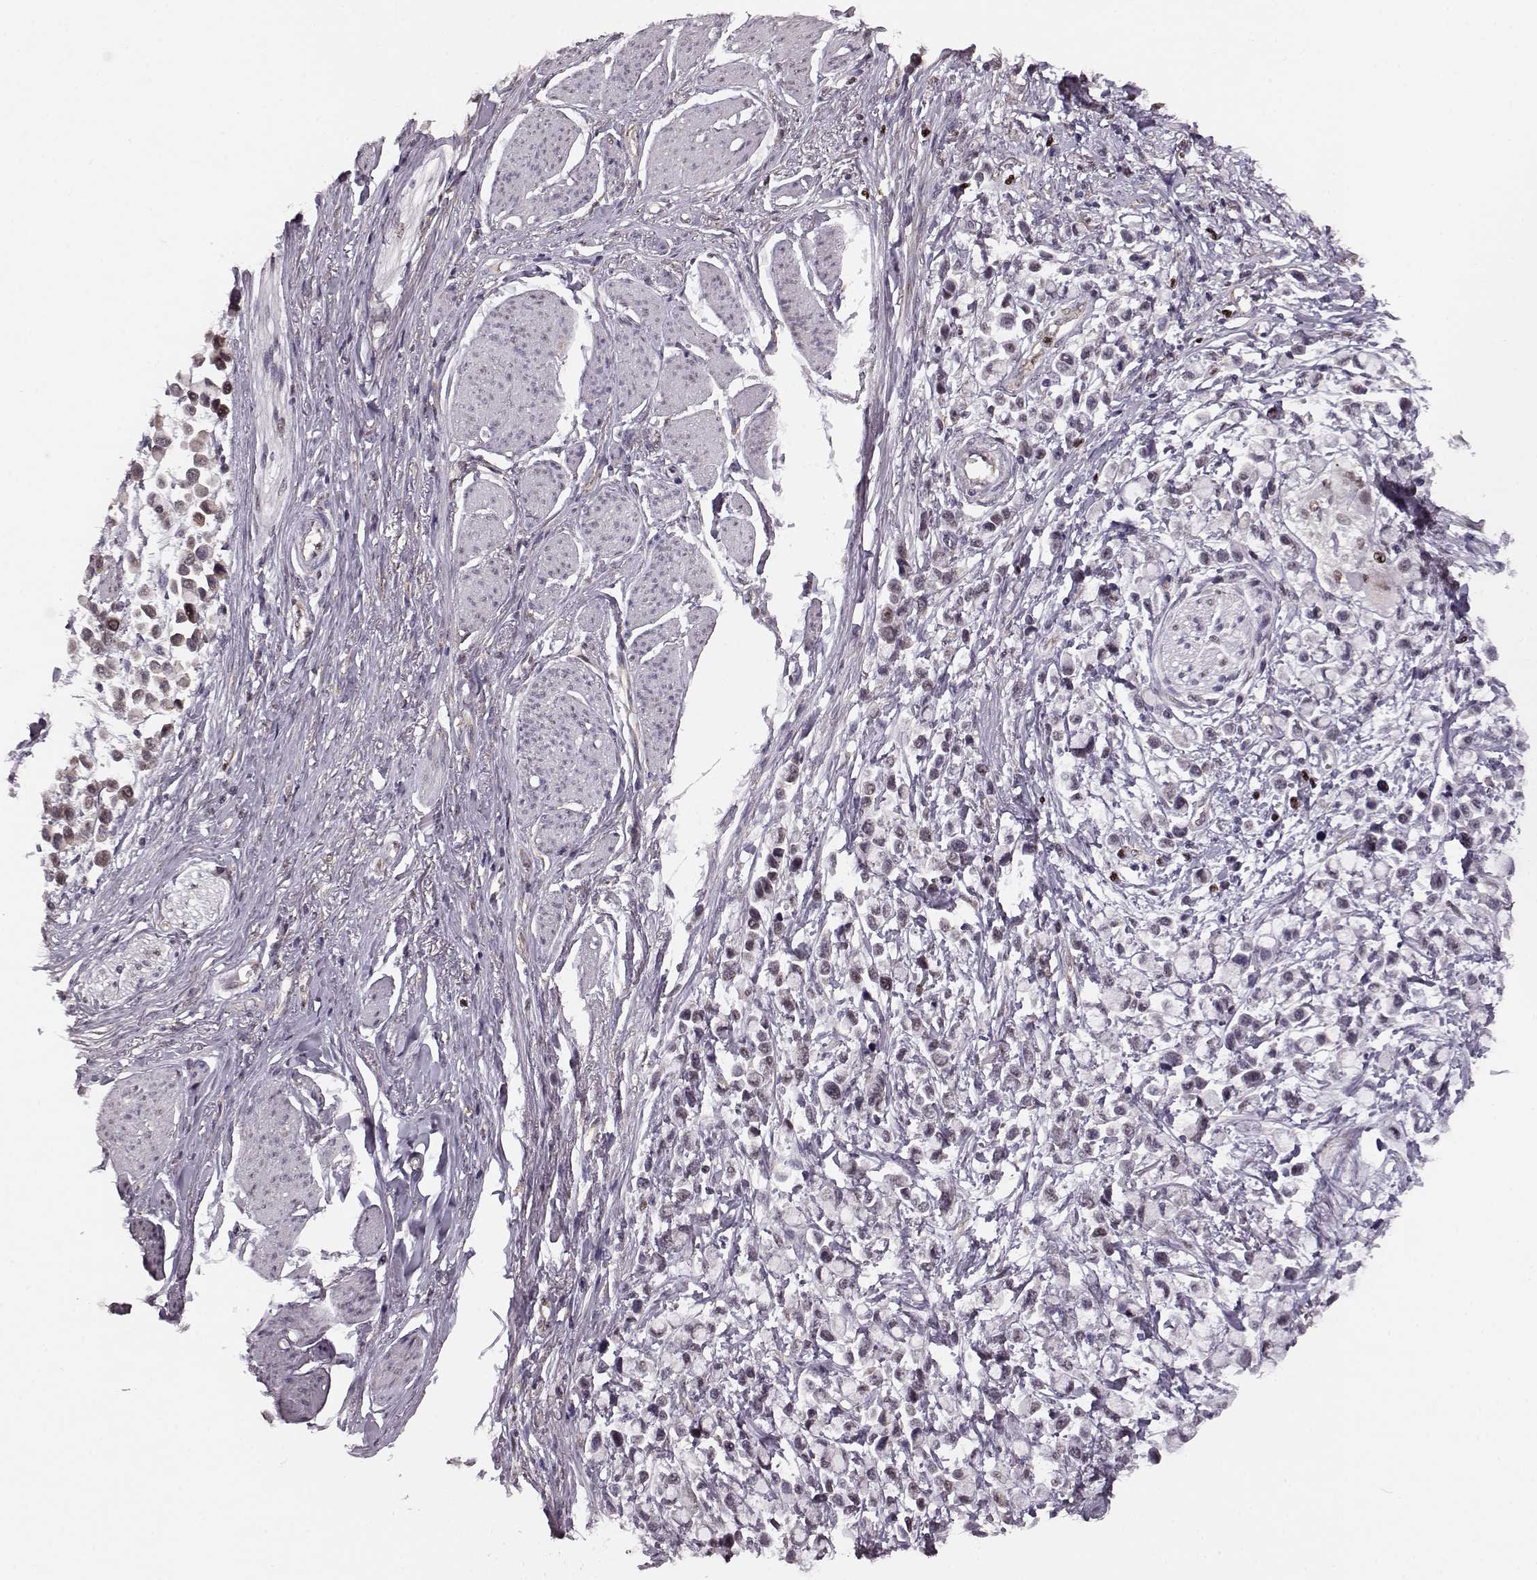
{"staining": {"intensity": "weak", "quantity": "<25%", "location": "cytoplasmic/membranous,nuclear"}, "tissue": "stomach cancer", "cell_type": "Tumor cells", "image_type": "cancer", "snomed": [{"axis": "morphology", "description": "Adenocarcinoma, NOS"}, {"axis": "topography", "description": "Stomach"}], "caption": "DAB (3,3'-diaminobenzidine) immunohistochemical staining of human adenocarcinoma (stomach) shows no significant staining in tumor cells.", "gene": "KLF6", "patient": {"sex": "female", "age": 81}}